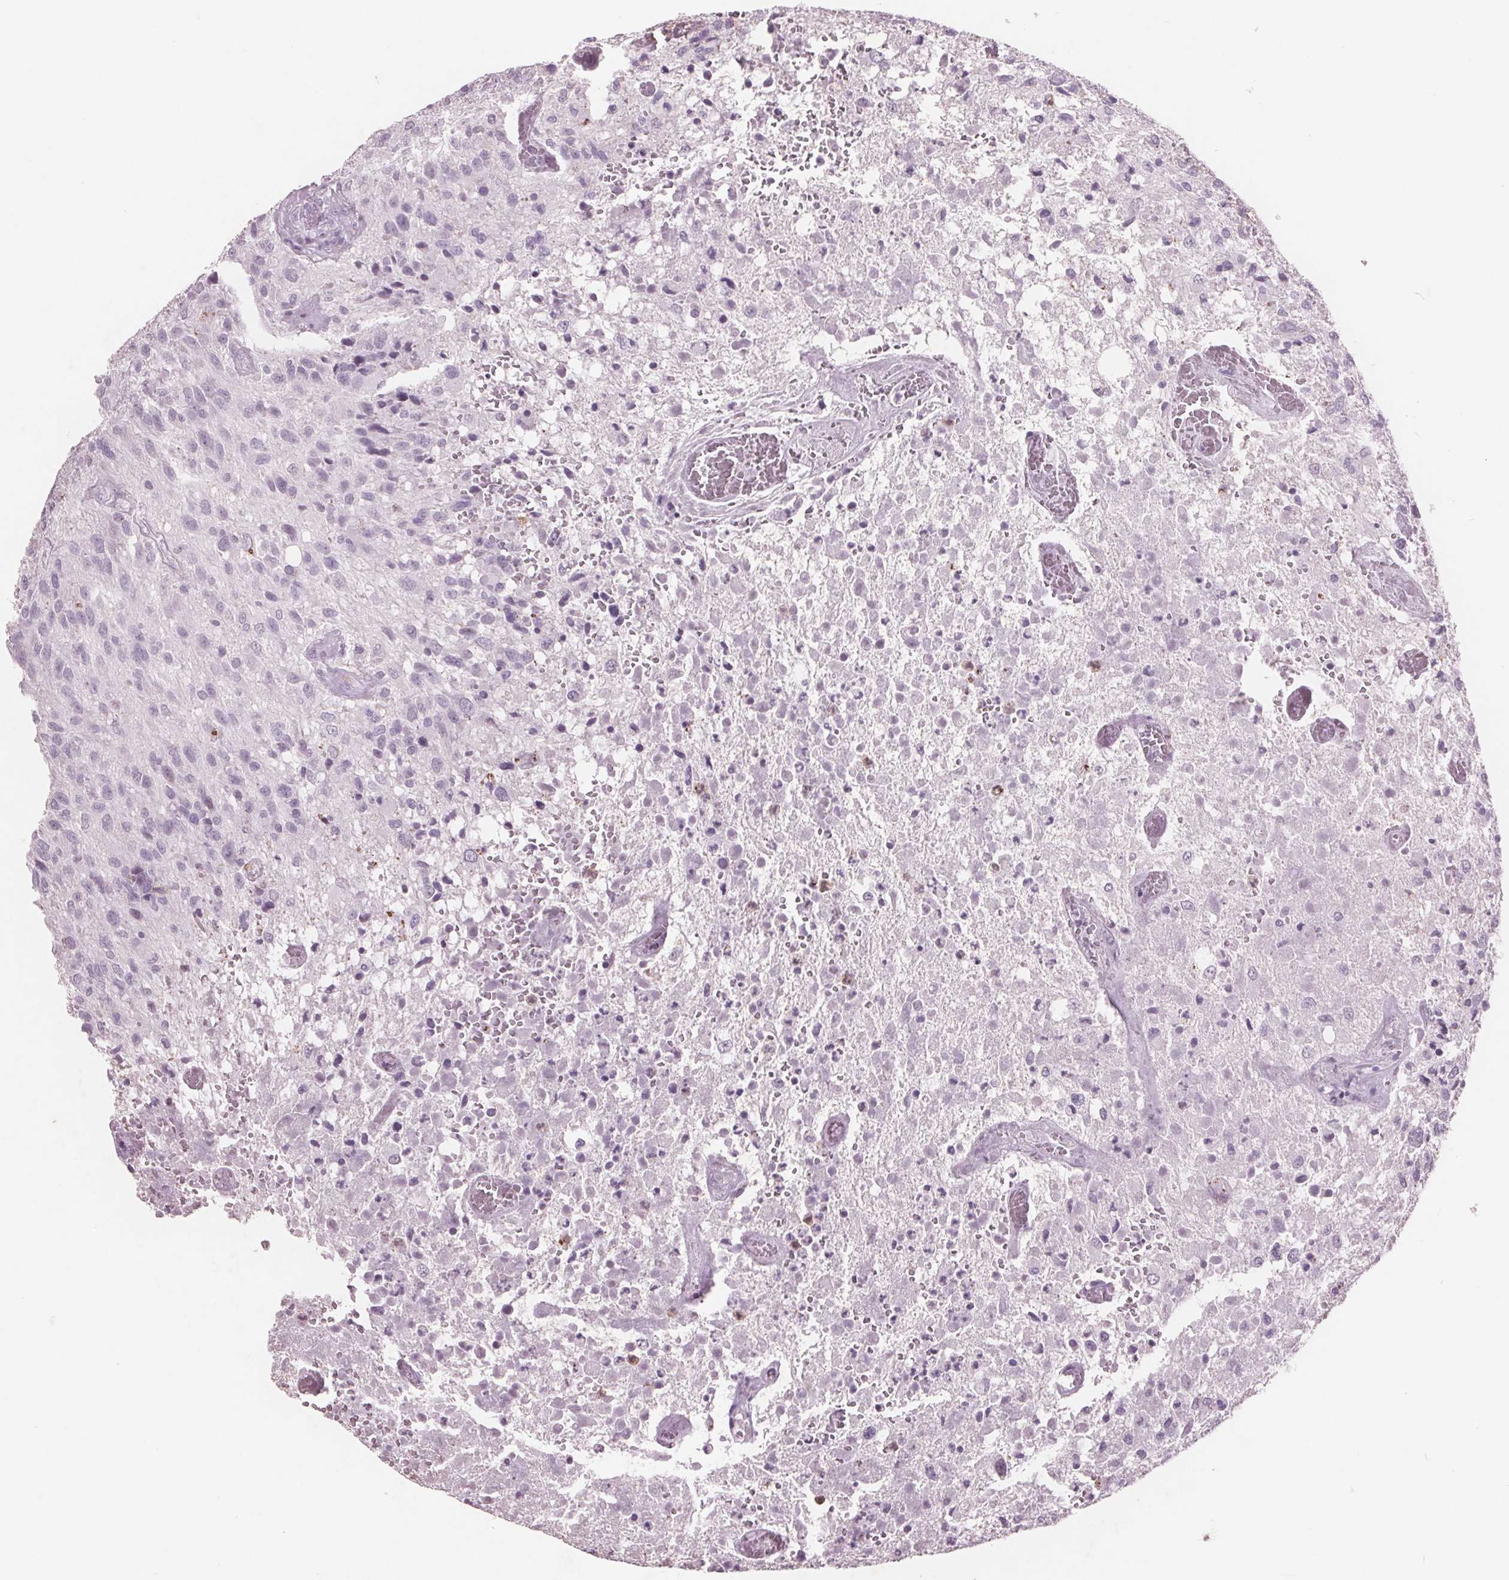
{"staining": {"intensity": "negative", "quantity": "none", "location": "none"}, "tissue": "glioma", "cell_type": "Tumor cells", "image_type": "cancer", "snomed": [{"axis": "morphology", "description": "Glioma, malignant, Low grade"}, {"axis": "topography", "description": "Brain"}], "caption": "Micrograph shows no significant protein staining in tumor cells of malignant glioma (low-grade).", "gene": "PTPN14", "patient": {"sex": "male", "age": 66}}